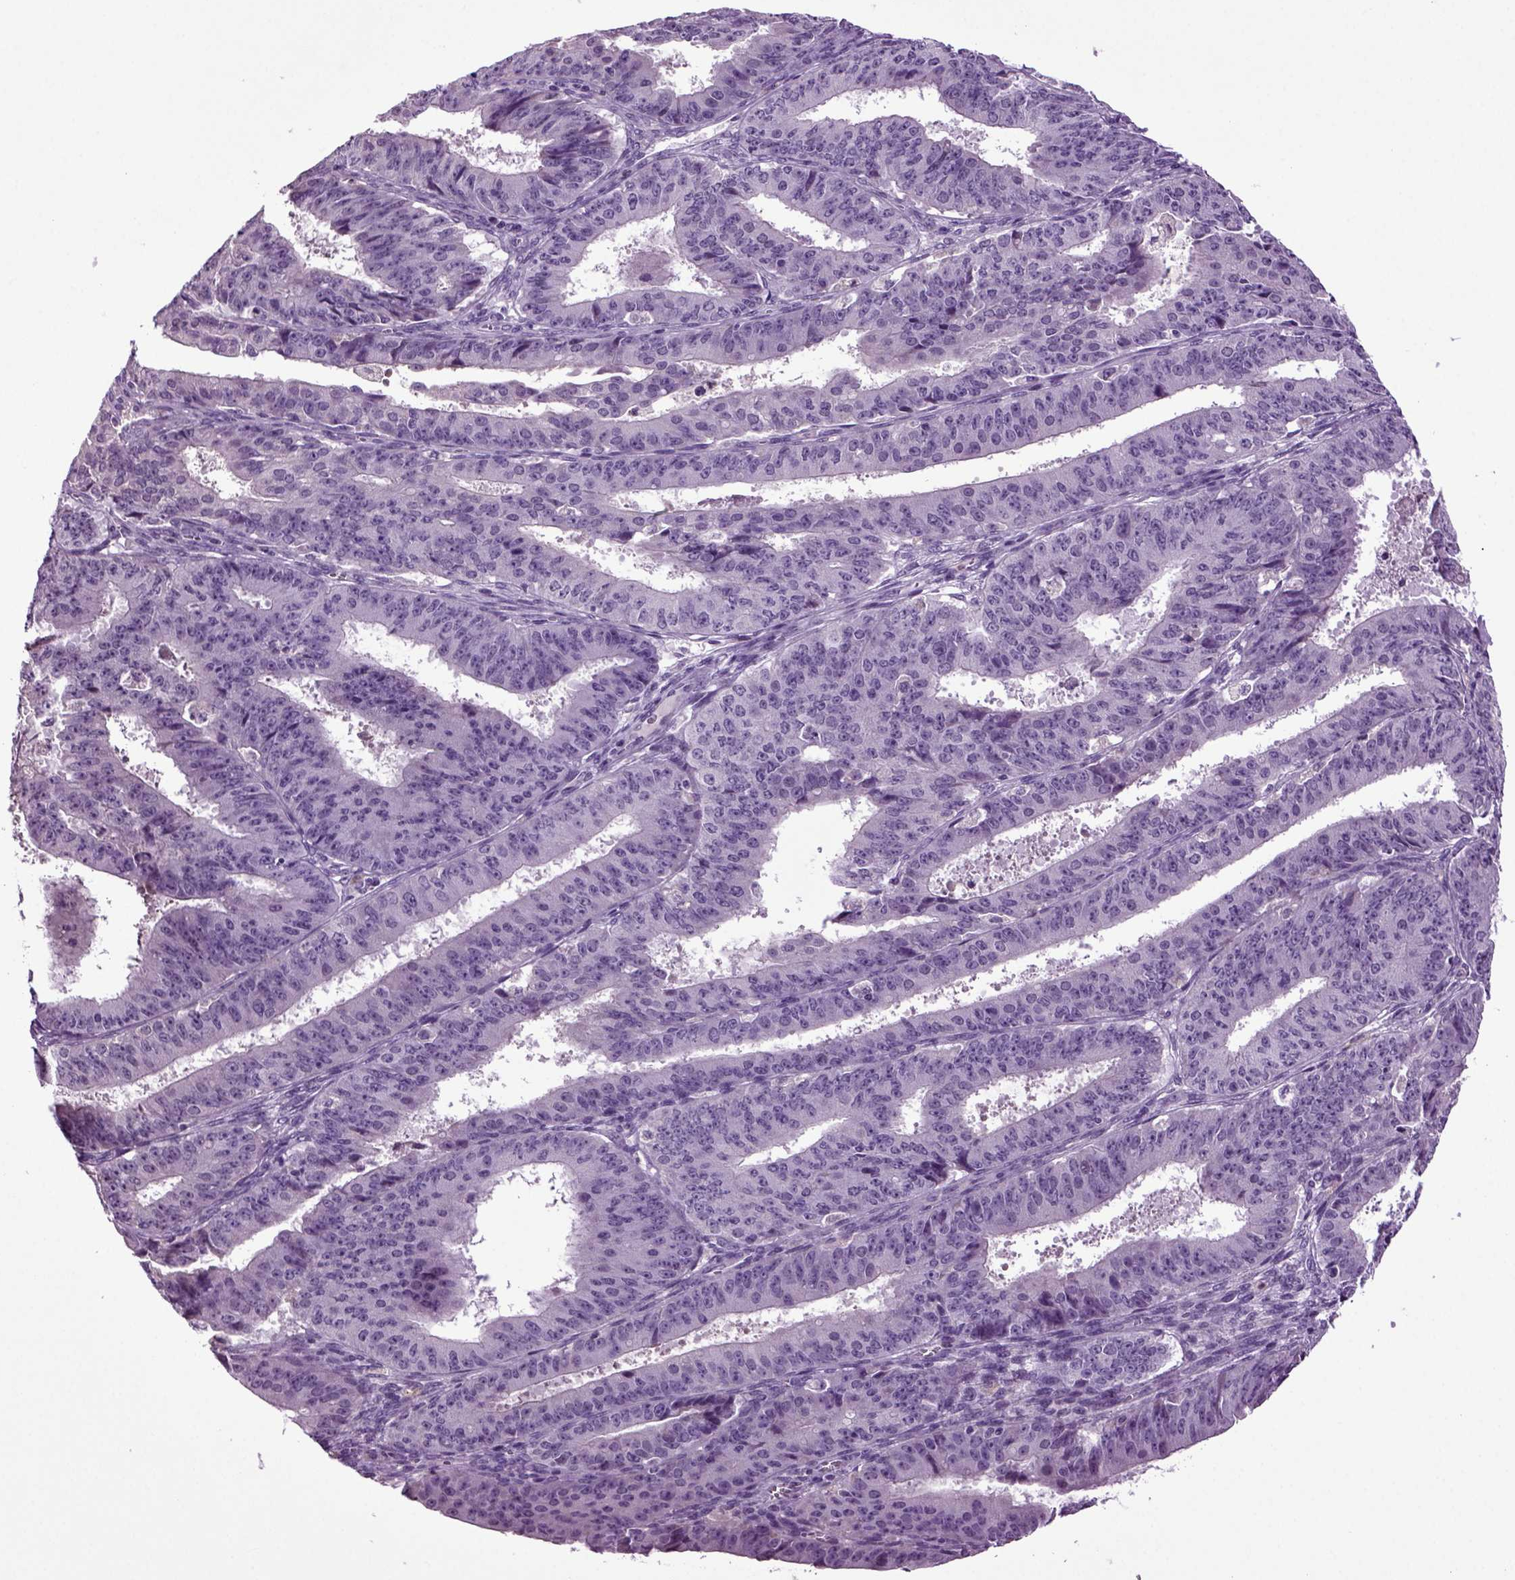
{"staining": {"intensity": "negative", "quantity": "none", "location": "none"}, "tissue": "ovarian cancer", "cell_type": "Tumor cells", "image_type": "cancer", "snomed": [{"axis": "morphology", "description": "Carcinoma, endometroid"}, {"axis": "topography", "description": "Ovary"}], "caption": "Human ovarian cancer stained for a protein using immunohistochemistry (IHC) reveals no positivity in tumor cells.", "gene": "FGF11", "patient": {"sex": "female", "age": 42}}